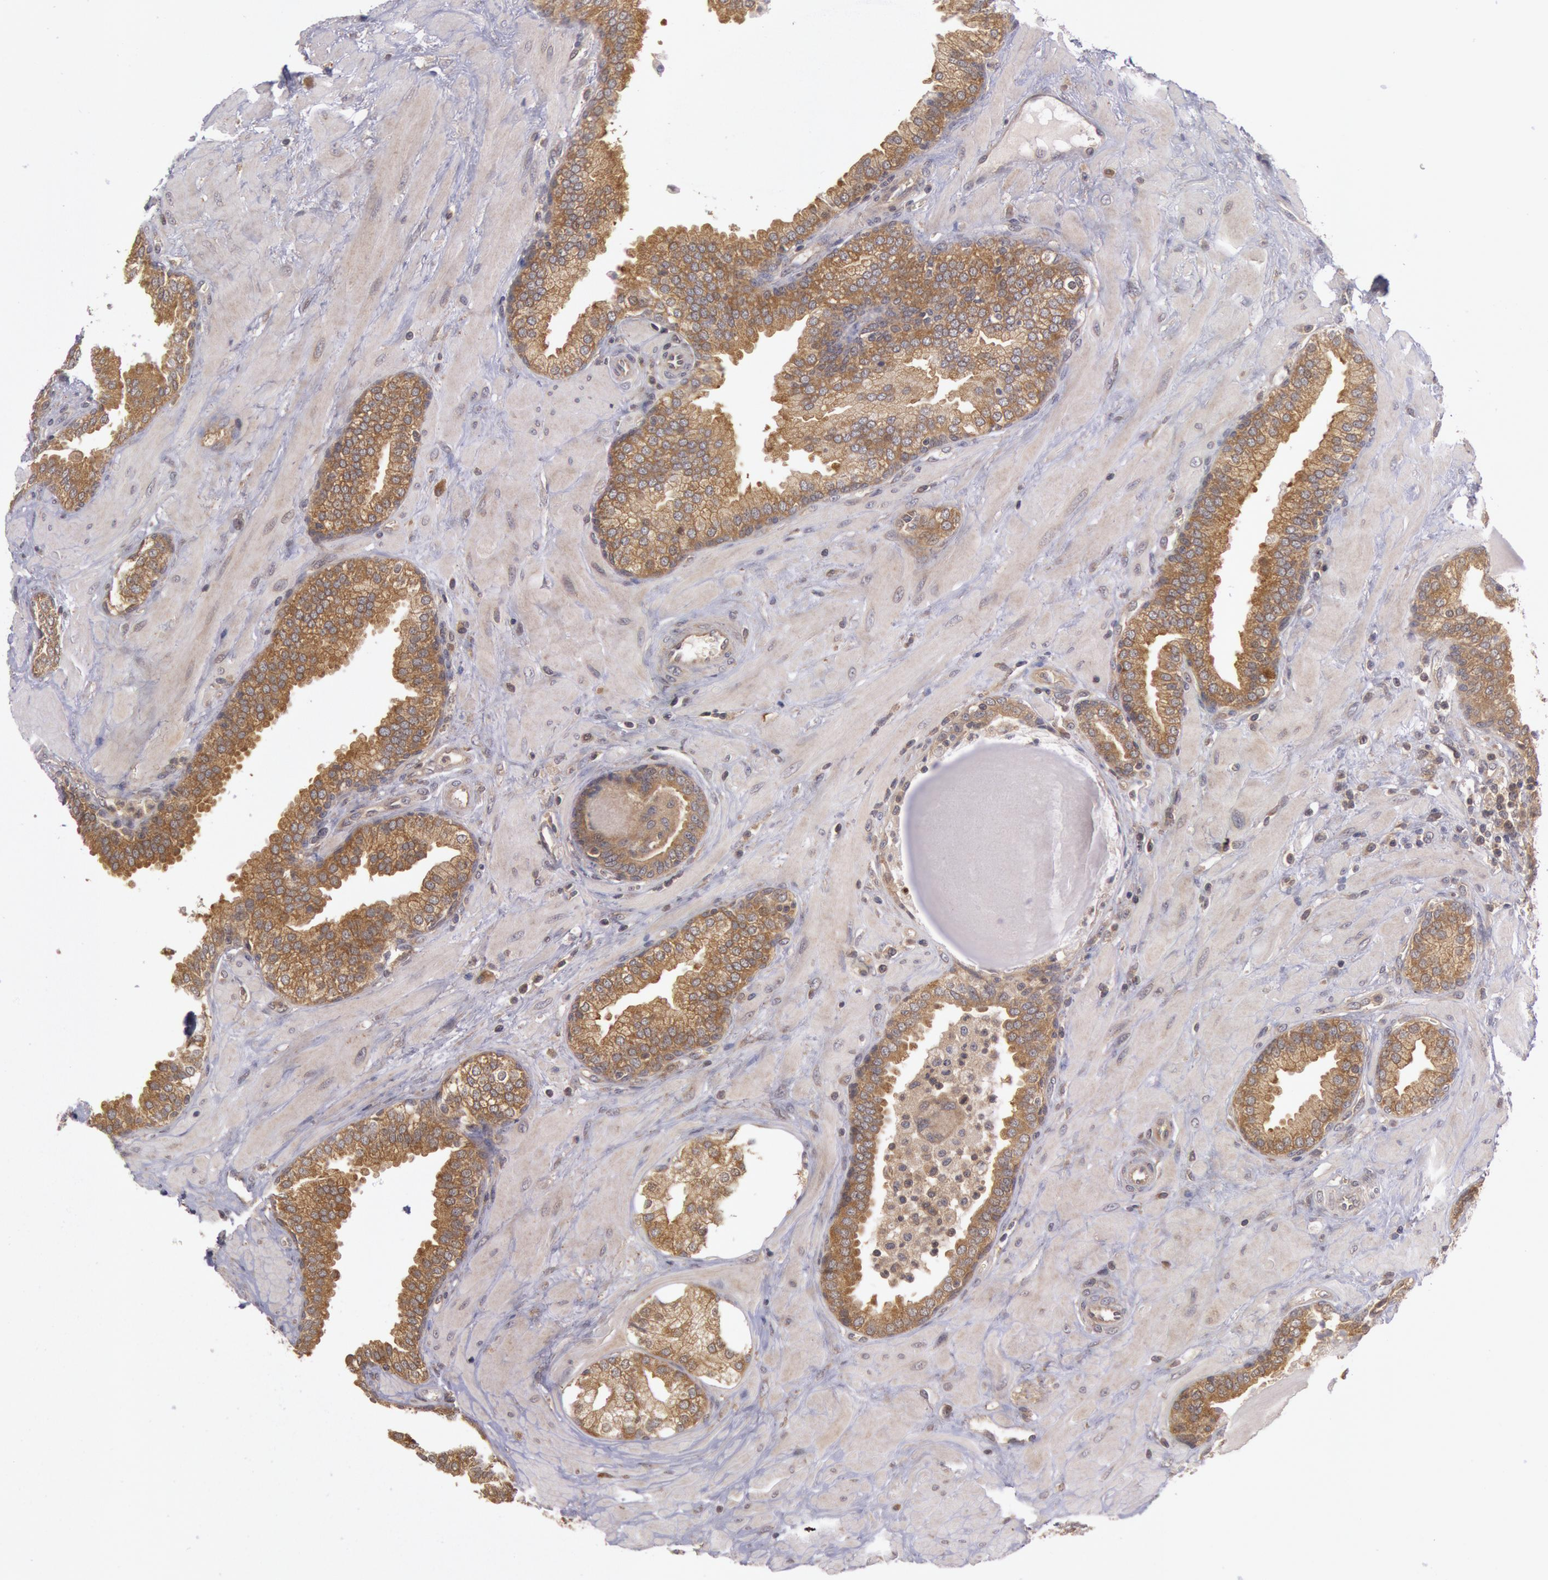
{"staining": {"intensity": "moderate", "quantity": ">75%", "location": "cytoplasmic/membranous"}, "tissue": "prostate", "cell_type": "Glandular cells", "image_type": "normal", "snomed": [{"axis": "morphology", "description": "Normal tissue, NOS"}, {"axis": "topography", "description": "Prostate"}], "caption": "Immunohistochemical staining of benign human prostate displays >75% levels of moderate cytoplasmic/membranous protein expression in about >75% of glandular cells. Ihc stains the protein in brown and the nuclei are stained blue.", "gene": "BRAF", "patient": {"sex": "male", "age": 51}}